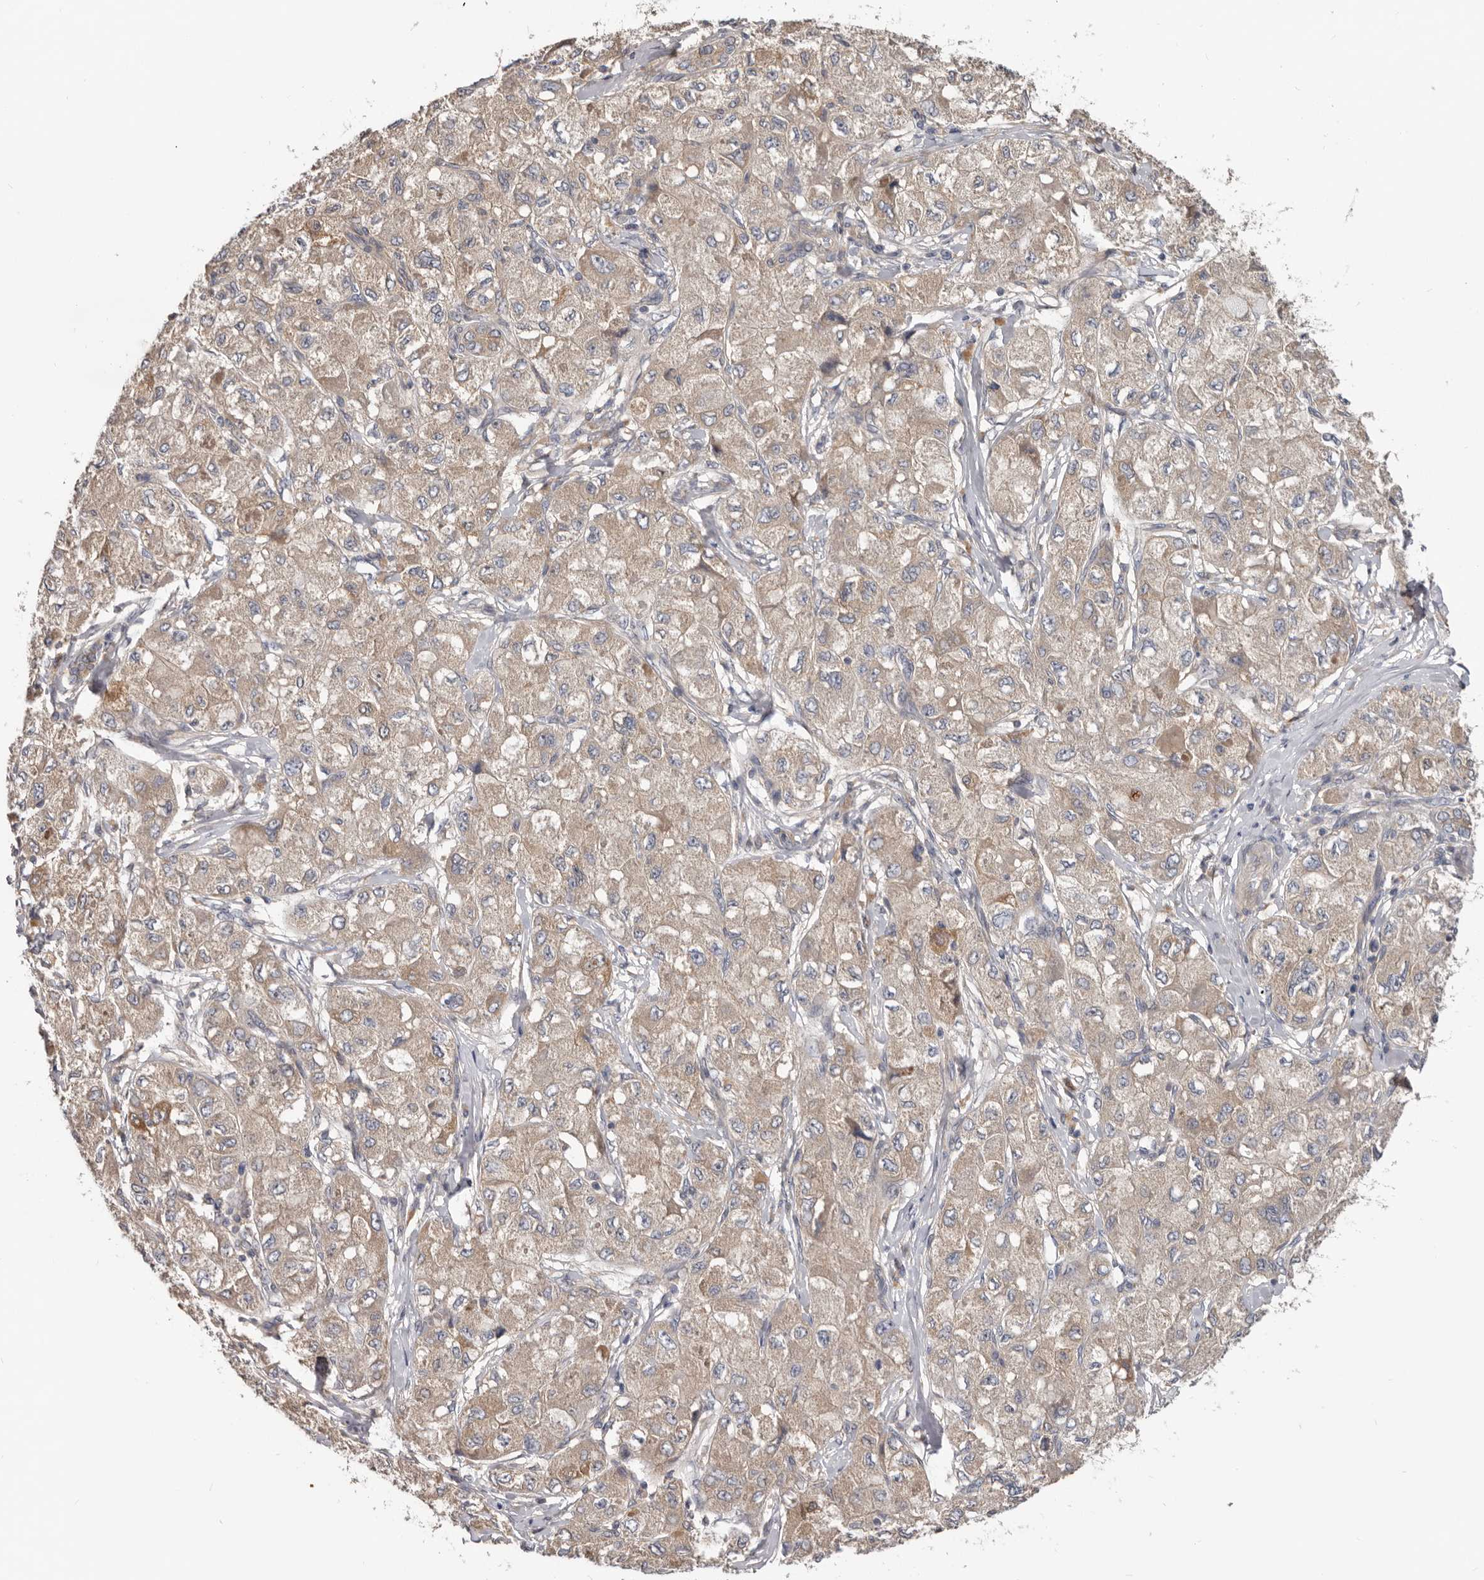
{"staining": {"intensity": "moderate", "quantity": "25%-75%", "location": "cytoplasmic/membranous"}, "tissue": "liver cancer", "cell_type": "Tumor cells", "image_type": "cancer", "snomed": [{"axis": "morphology", "description": "Carcinoma, Hepatocellular, NOS"}, {"axis": "topography", "description": "Liver"}], "caption": "This is an image of immunohistochemistry staining of liver cancer, which shows moderate positivity in the cytoplasmic/membranous of tumor cells.", "gene": "HINT3", "patient": {"sex": "male", "age": 80}}